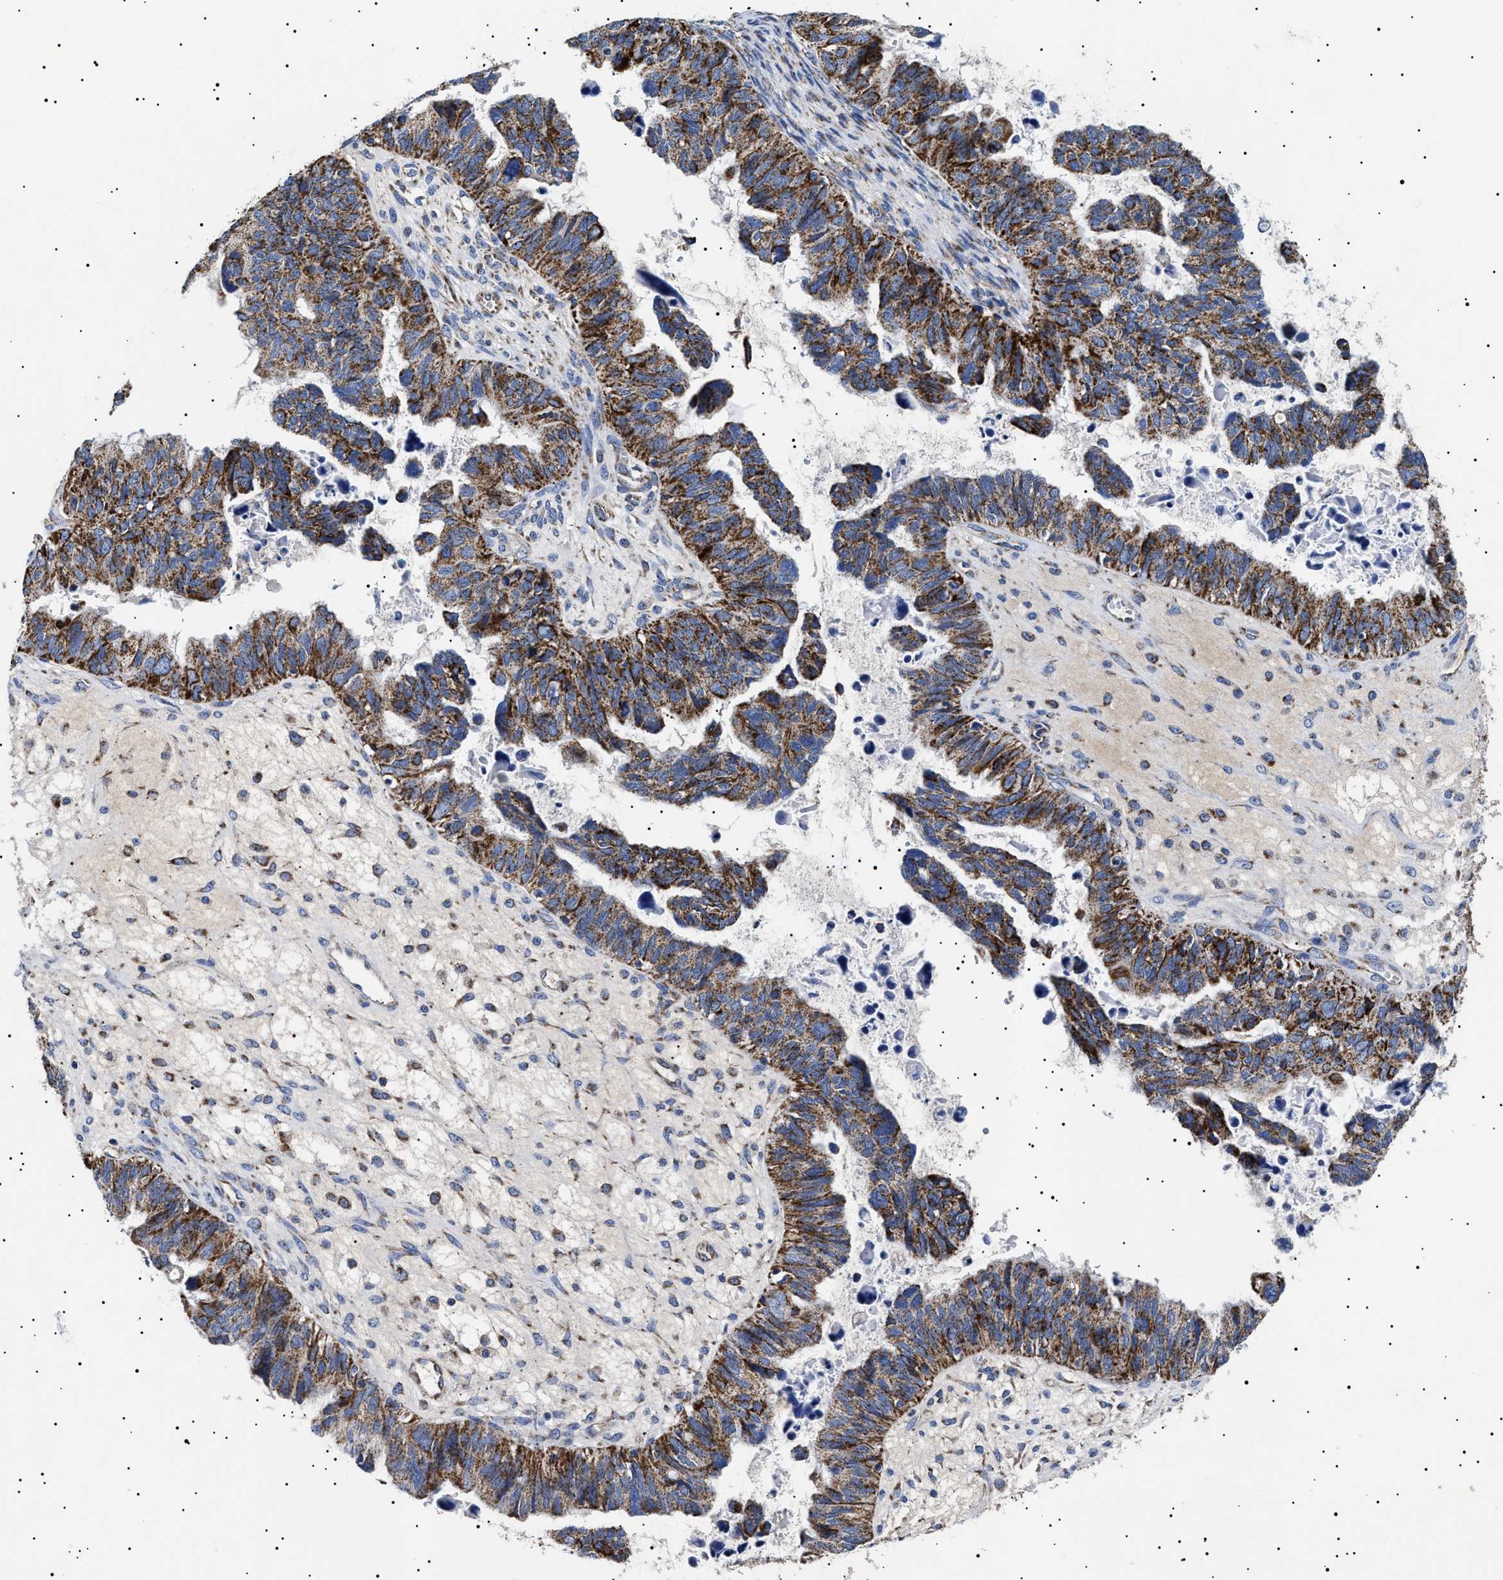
{"staining": {"intensity": "strong", "quantity": ">75%", "location": "cytoplasmic/membranous"}, "tissue": "ovarian cancer", "cell_type": "Tumor cells", "image_type": "cancer", "snomed": [{"axis": "morphology", "description": "Cystadenocarcinoma, serous, NOS"}, {"axis": "topography", "description": "Ovary"}], "caption": "Immunohistochemistry micrograph of ovarian cancer stained for a protein (brown), which displays high levels of strong cytoplasmic/membranous expression in about >75% of tumor cells.", "gene": "CHRDL2", "patient": {"sex": "female", "age": 79}}